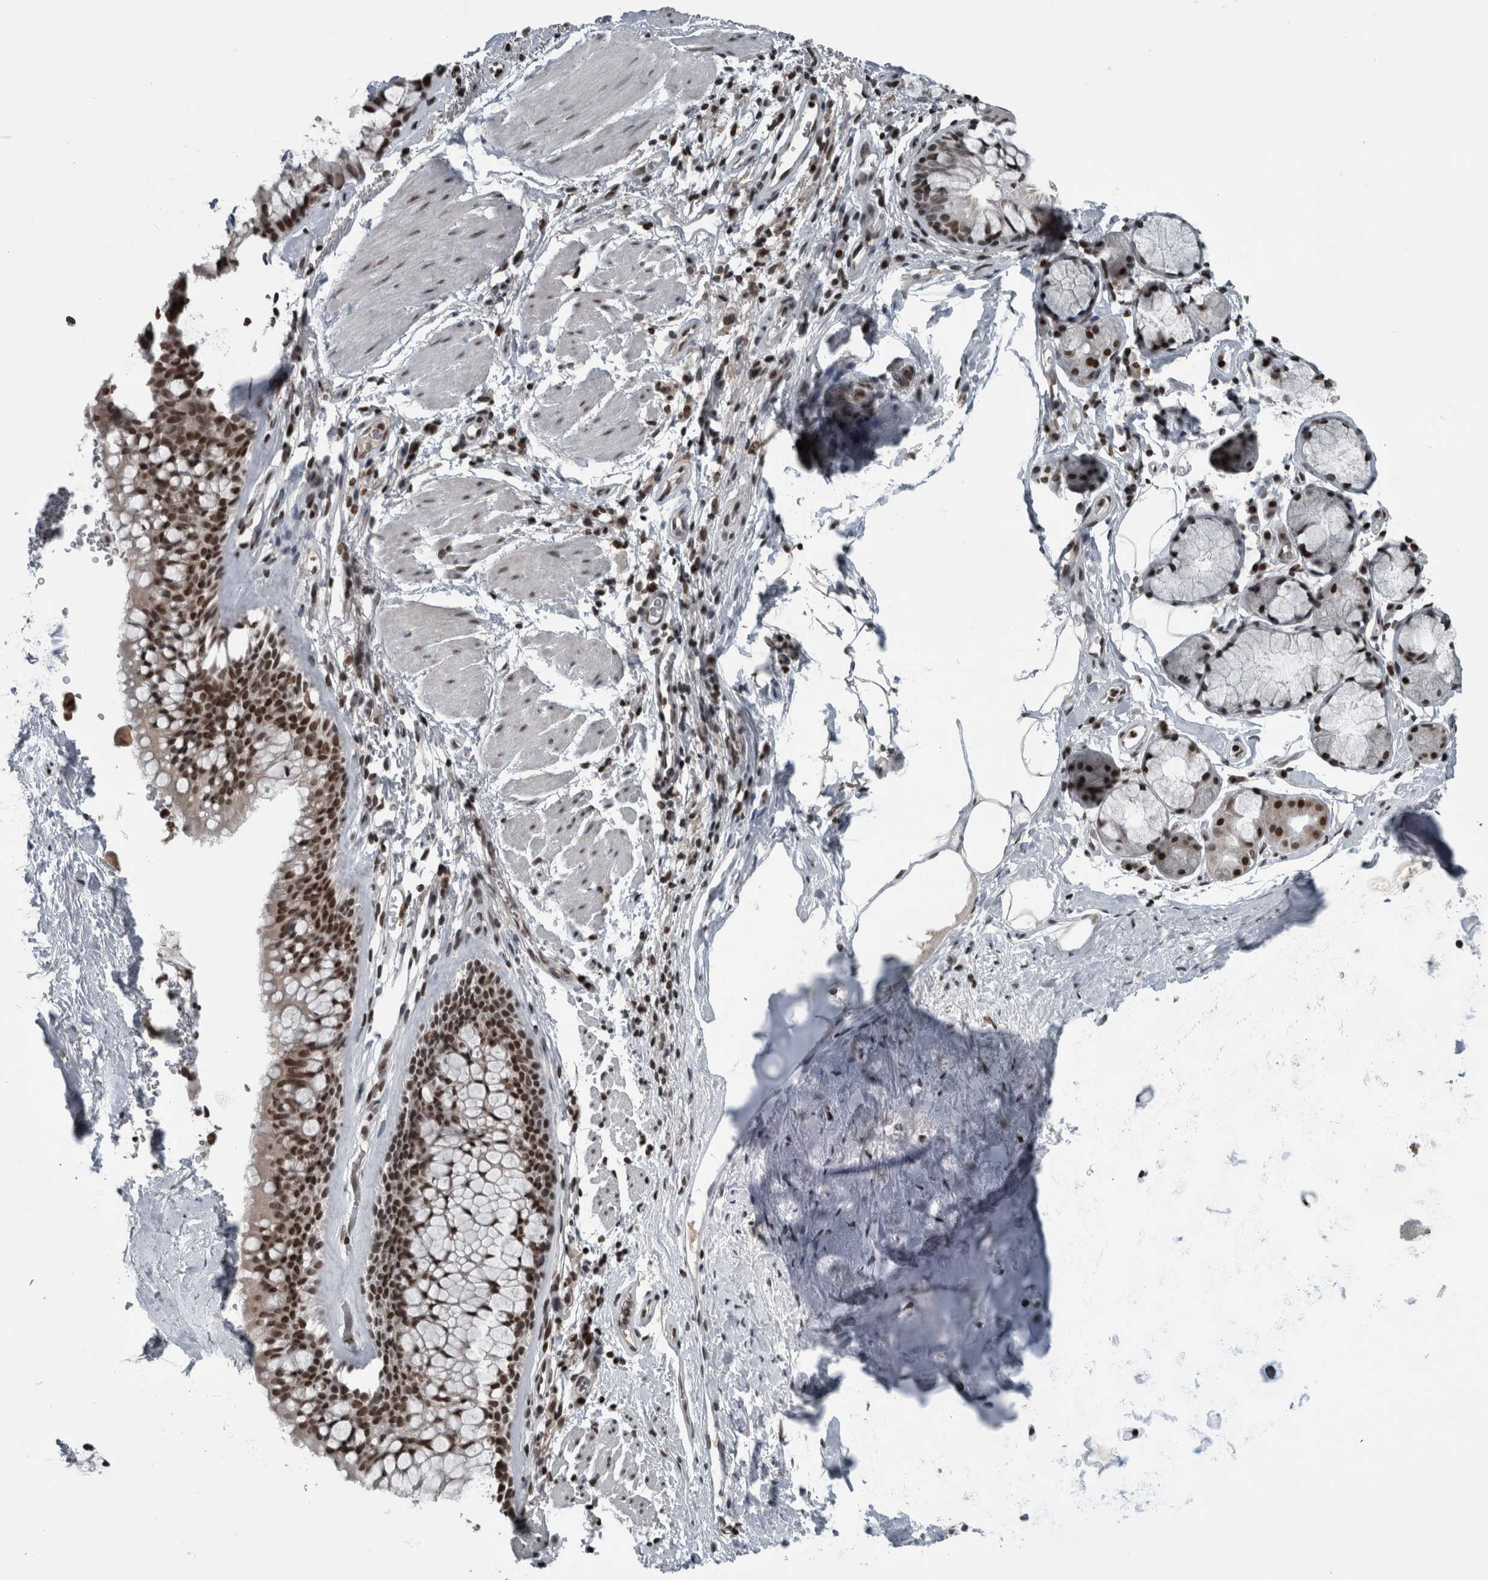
{"staining": {"intensity": "strong", "quantity": ">75%", "location": "nuclear"}, "tissue": "bronchus", "cell_type": "Respiratory epithelial cells", "image_type": "normal", "snomed": [{"axis": "morphology", "description": "Normal tissue, NOS"}, {"axis": "topography", "description": "Cartilage tissue"}, {"axis": "topography", "description": "Bronchus"}], "caption": "A brown stain labels strong nuclear positivity of a protein in respiratory epithelial cells of unremarkable bronchus. (DAB = brown stain, brightfield microscopy at high magnification).", "gene": "UNC50", "patient": {"sex": "female", "age": 53}}